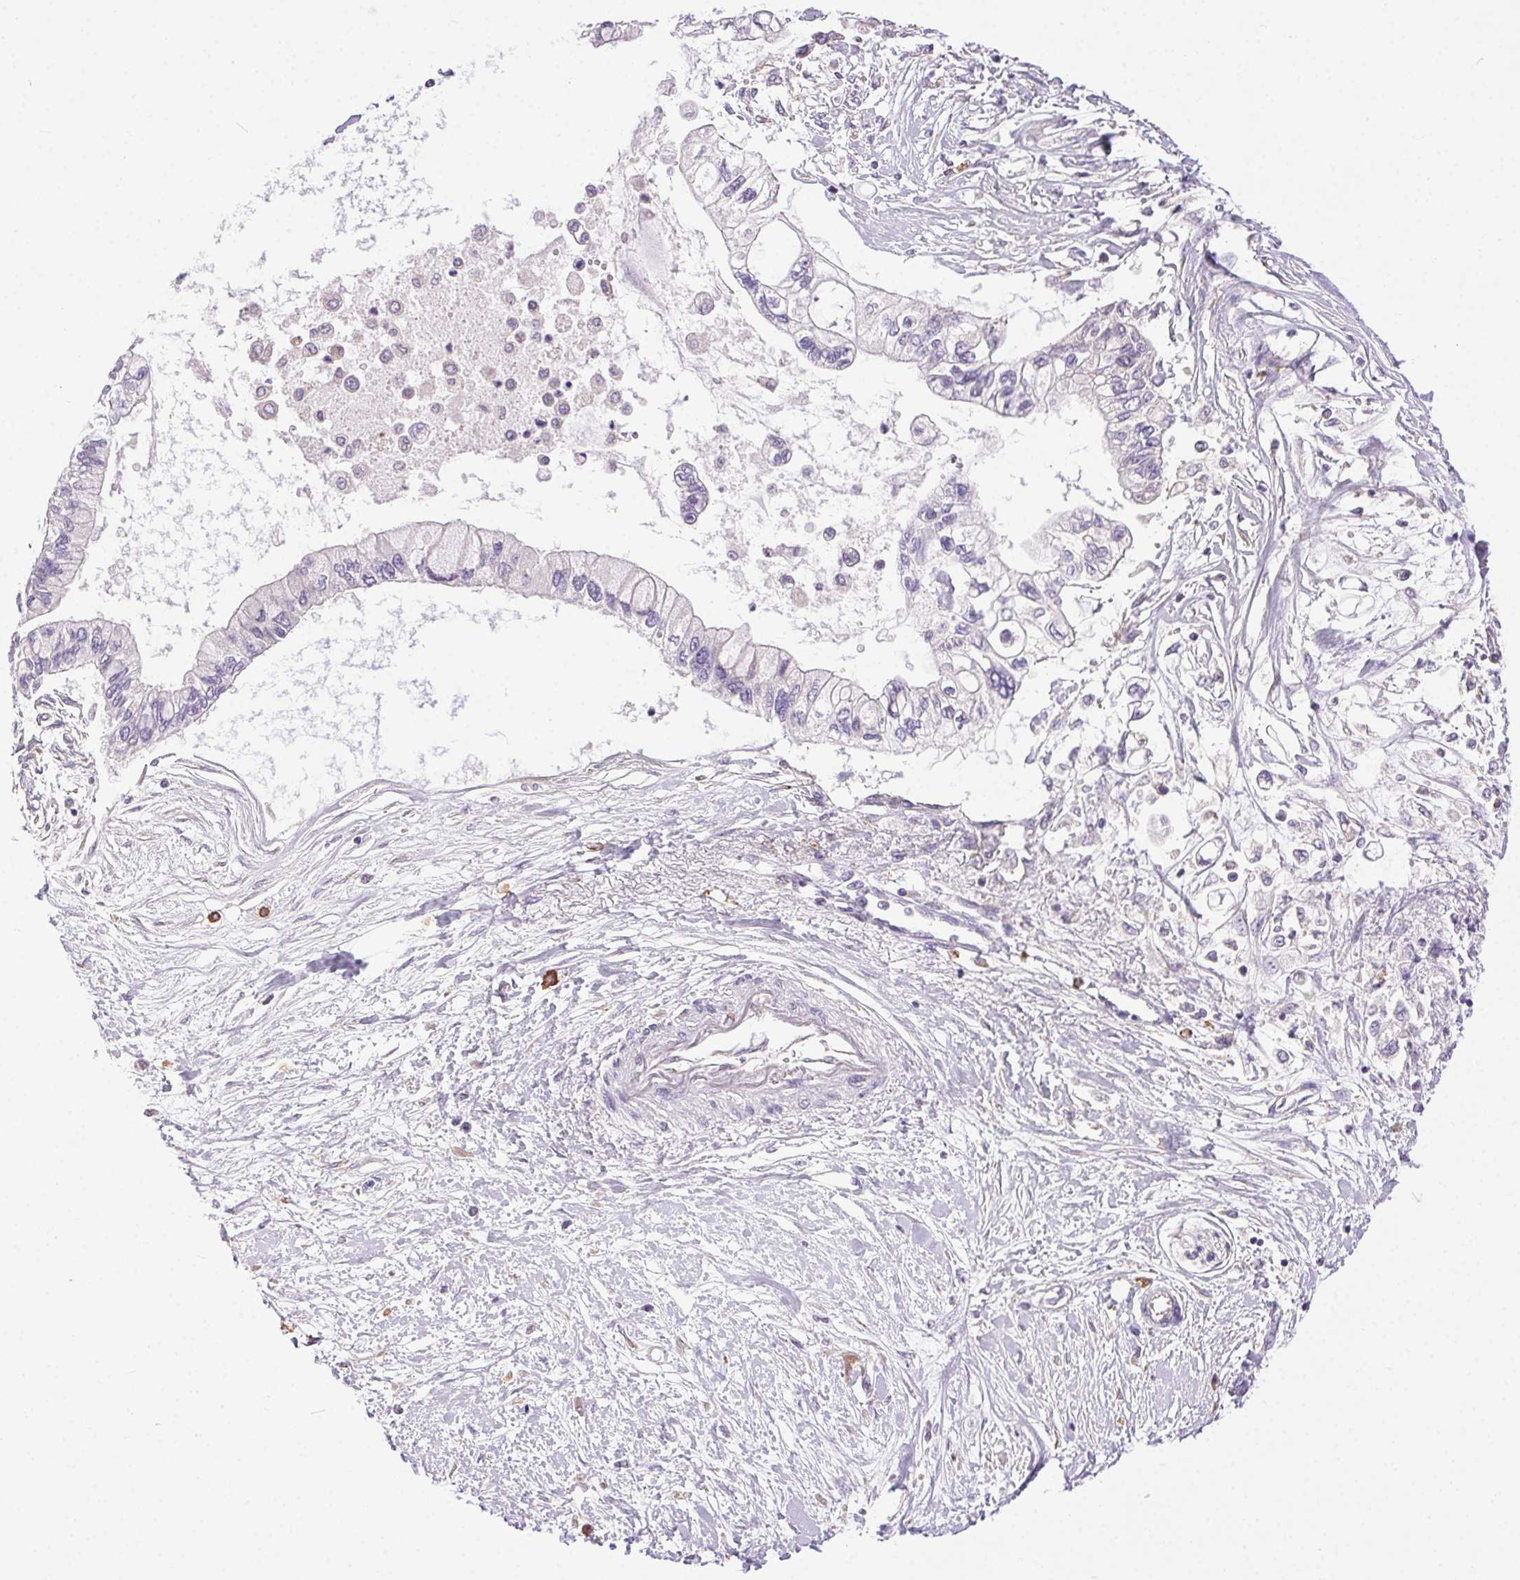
{"staining": {"intensity": "negative", "quantity": "none", "location": "none"}, "tissue": "pancreatic cancer", "cell_type": "Tumor cells", "image_type": "cancer", "snomed": [{"axis": "morphology", "description": "Adenocarcinoma, NOS"}, {"axis": "topography", "description": "Pancreas"}], "caption": "Tumor cells are negative for protein expression in human pancreatic cancer (adenocarcinoma).", "gene": "SNX31", "patient": {"sex": "female", "age": 77}}